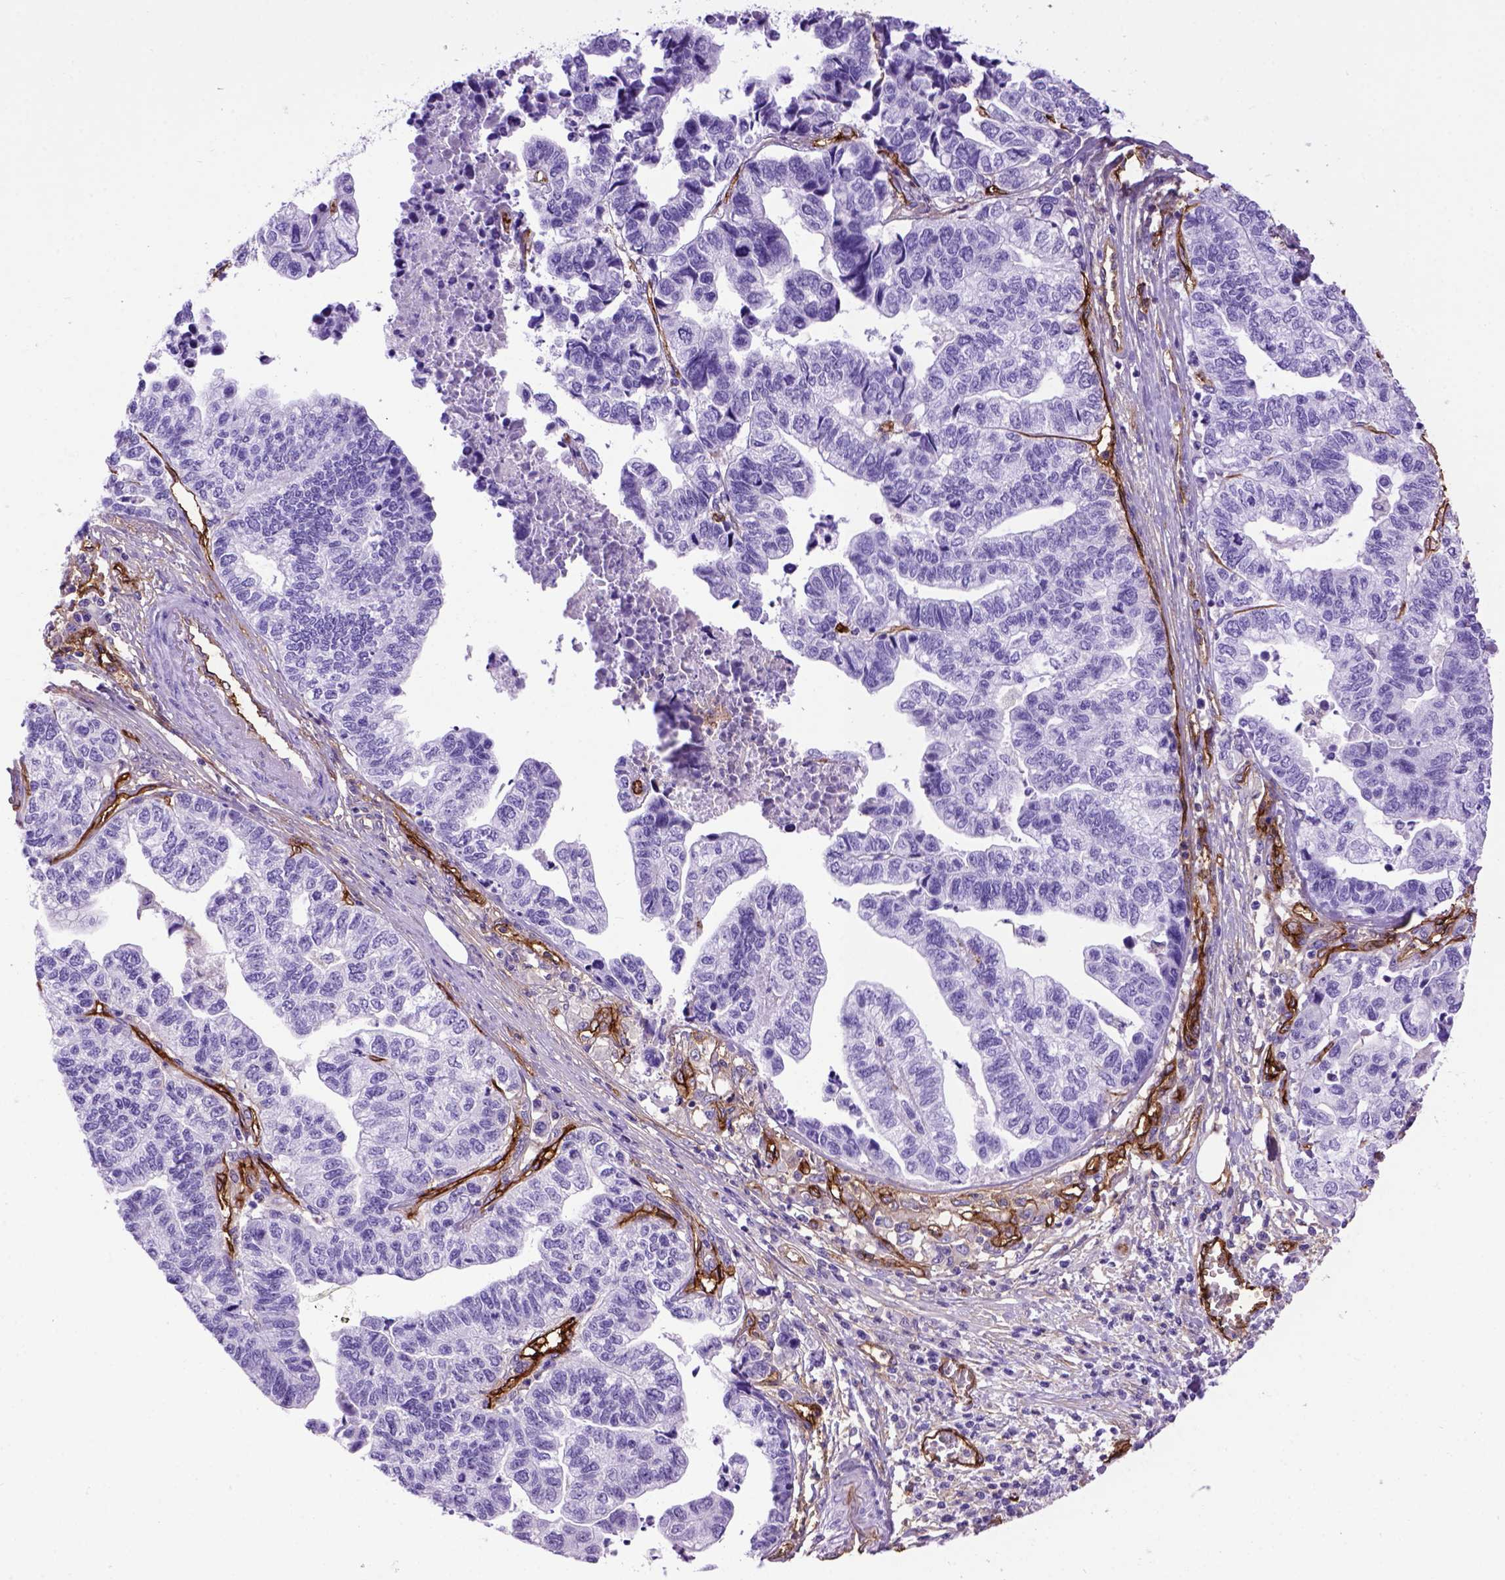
{"staining": {"intensity": "negative", "quantity": "none", "location": "none"}, "tissue": "stomach cancer", "cell_type": "Tumor cells", "image_type": "cancer", "snomed": [{"axis": "morphology", "description": "Adenocarcinoma, NOS"}, {"axis": "topography", "description": "Stomach, upper"}], "caption": "An image of human stomach cancer is negative for staining in tumor cells.", "gene": "ENG", "patient": {"sex": "female", "age": 67}}